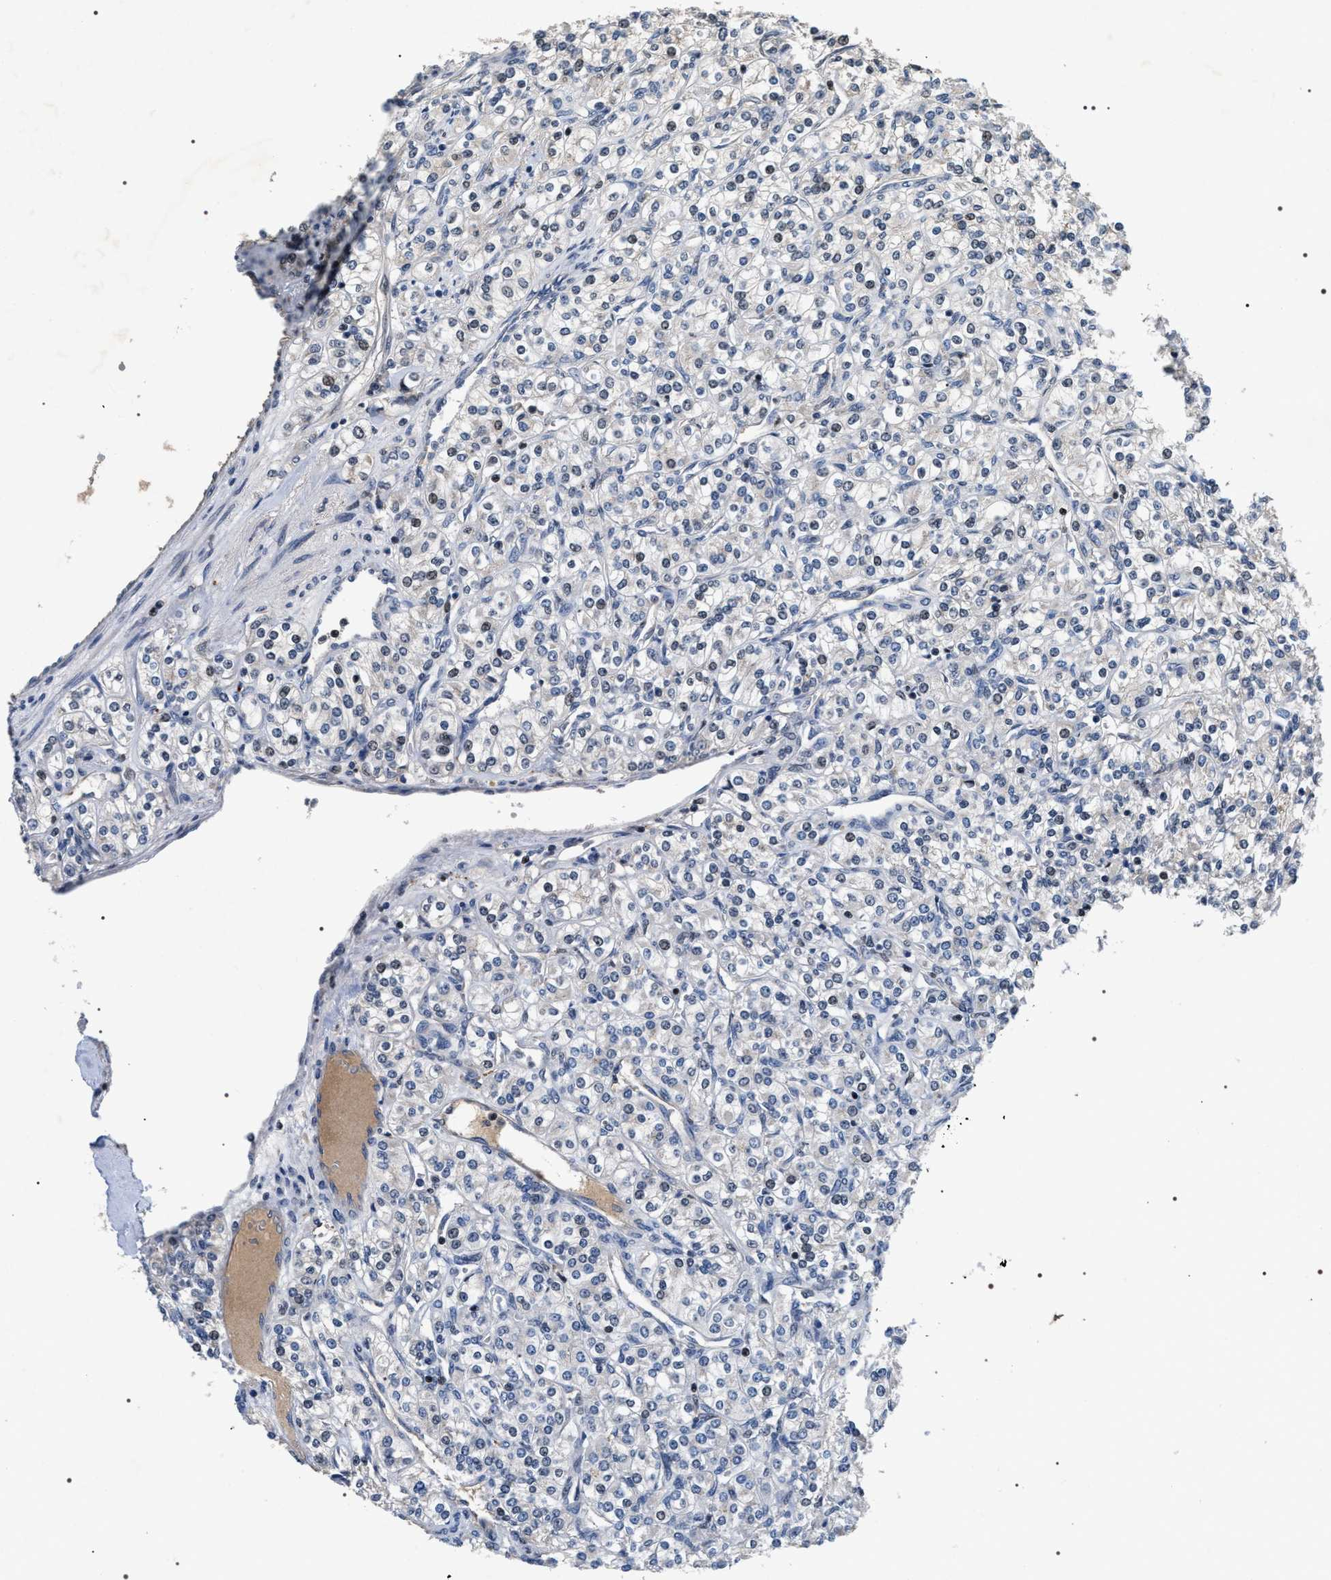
{"staining": {"intensity": "moderate", "quantity": "<25%", "location": "nuclear"}, "tissue": "renal cancer", "cell_type": "Tumor cells", "image_type": "cancer", "snomed": [{"axis": "morphology", "description": "Adenocarcinoma, NOS"}, {"axis": "topography", "description": "Kidney"}], "caption": "The photomicrograph demonstrates staining of renal cancer, revealing moderate nuclear protein staining (brown color) within tumor cells.", "gene": "C7orf25", "patient": {"sex": "male", "age": 77}}